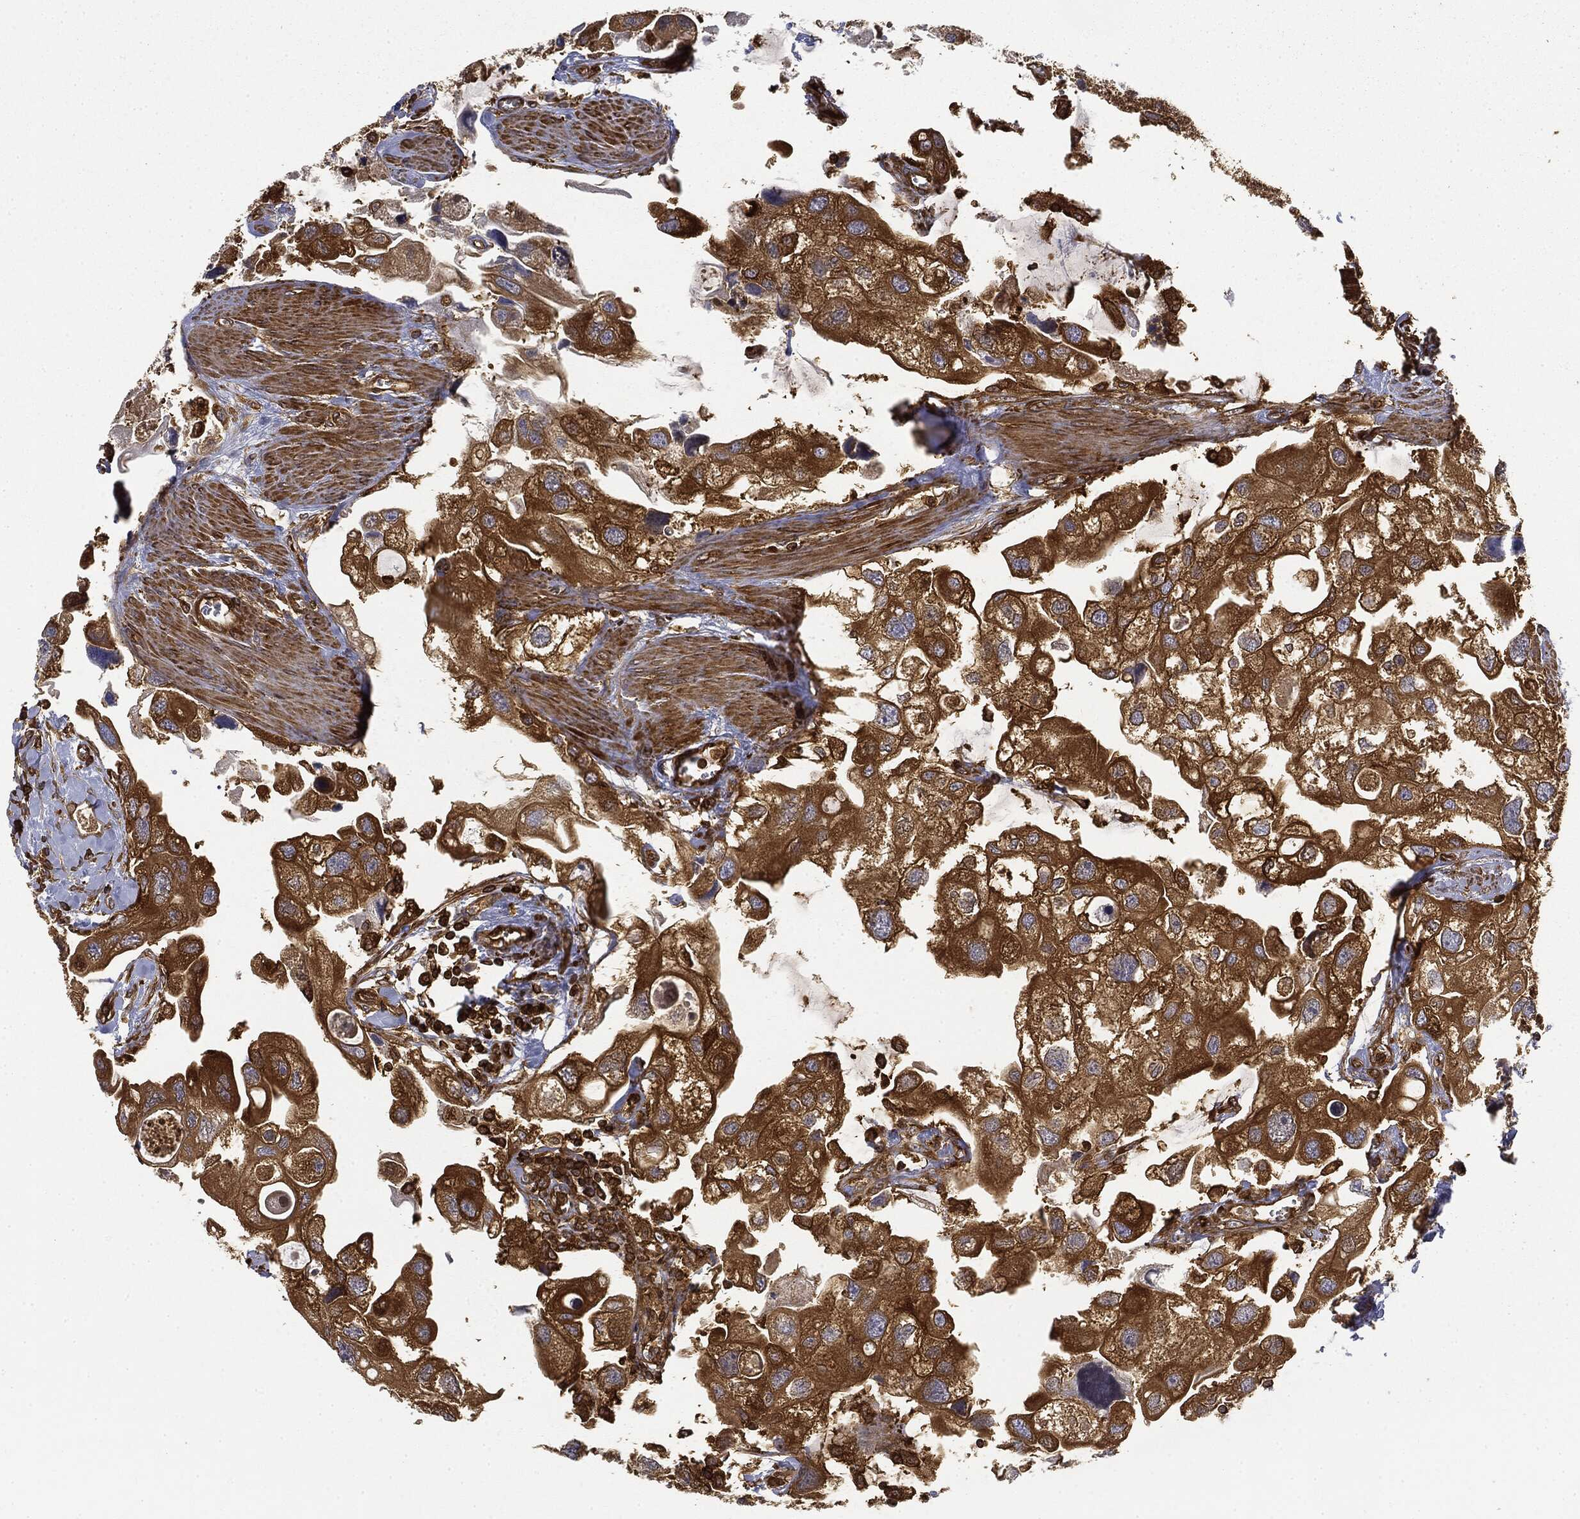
{"staining": {"intensity": "strong", "quantity": ">75%", "location": "cytoplasmic/membranous"}, "tissue": "urothelial cancer", "cell_type": "Tumor cells", "image_type": "cancer", "snomed": [{"axis": "morphology", "description": "Urothelial carcinoma, High grade"}, {"axis": "topography", "description": "Urinary bladder"}], "caption": "Protein analysis of urothelial carcinoma (high-grade) tissue reveals strong cytoplasmic/membranous staining in about >75% of tumor cells.", "gene": "WDR1", "patient": {"sex": "male", "age": 59}}